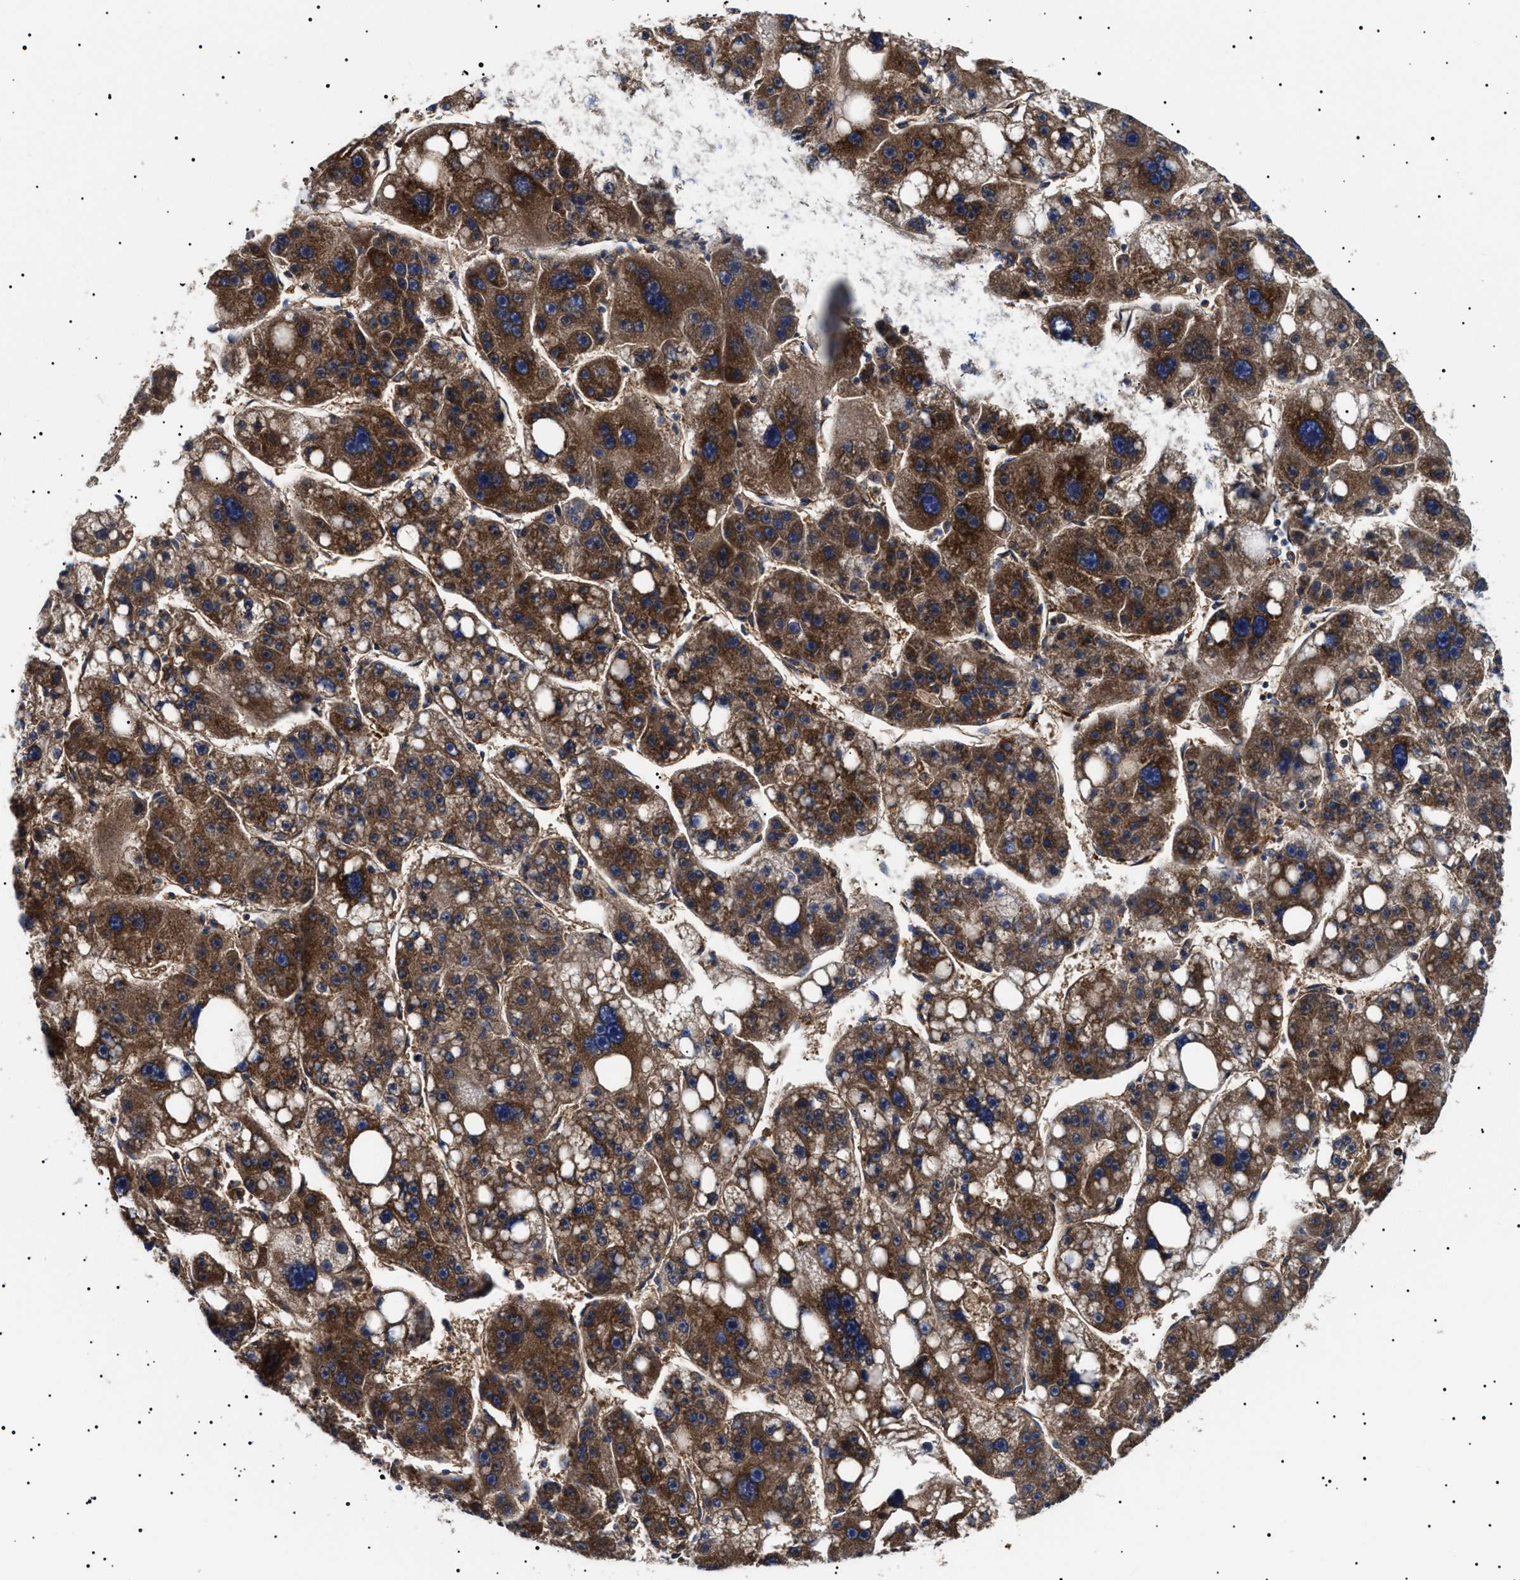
{"staining": {"intensity": "strong", "quantity": ">75%", "location": "cytoplasmic/membranous"}, "tissue": "liver cancer", "cell_type": "Tumor cells", "image_type": "cancer", "snomed": [{"axis": "morphology", "description": "Carcinoma, Hepatocellular, NOS"}, {"axis": "topography", "description": "Liver"}], "caption": "This photomicrograph exhibits immunohistochemistry (IHC) staining of liver cancer, with high strong cytoplasmic/membranous positivity in about >75% of tumor cells.", "gene": "TPP2", "patient": {"sex": "female", "age": 61}}